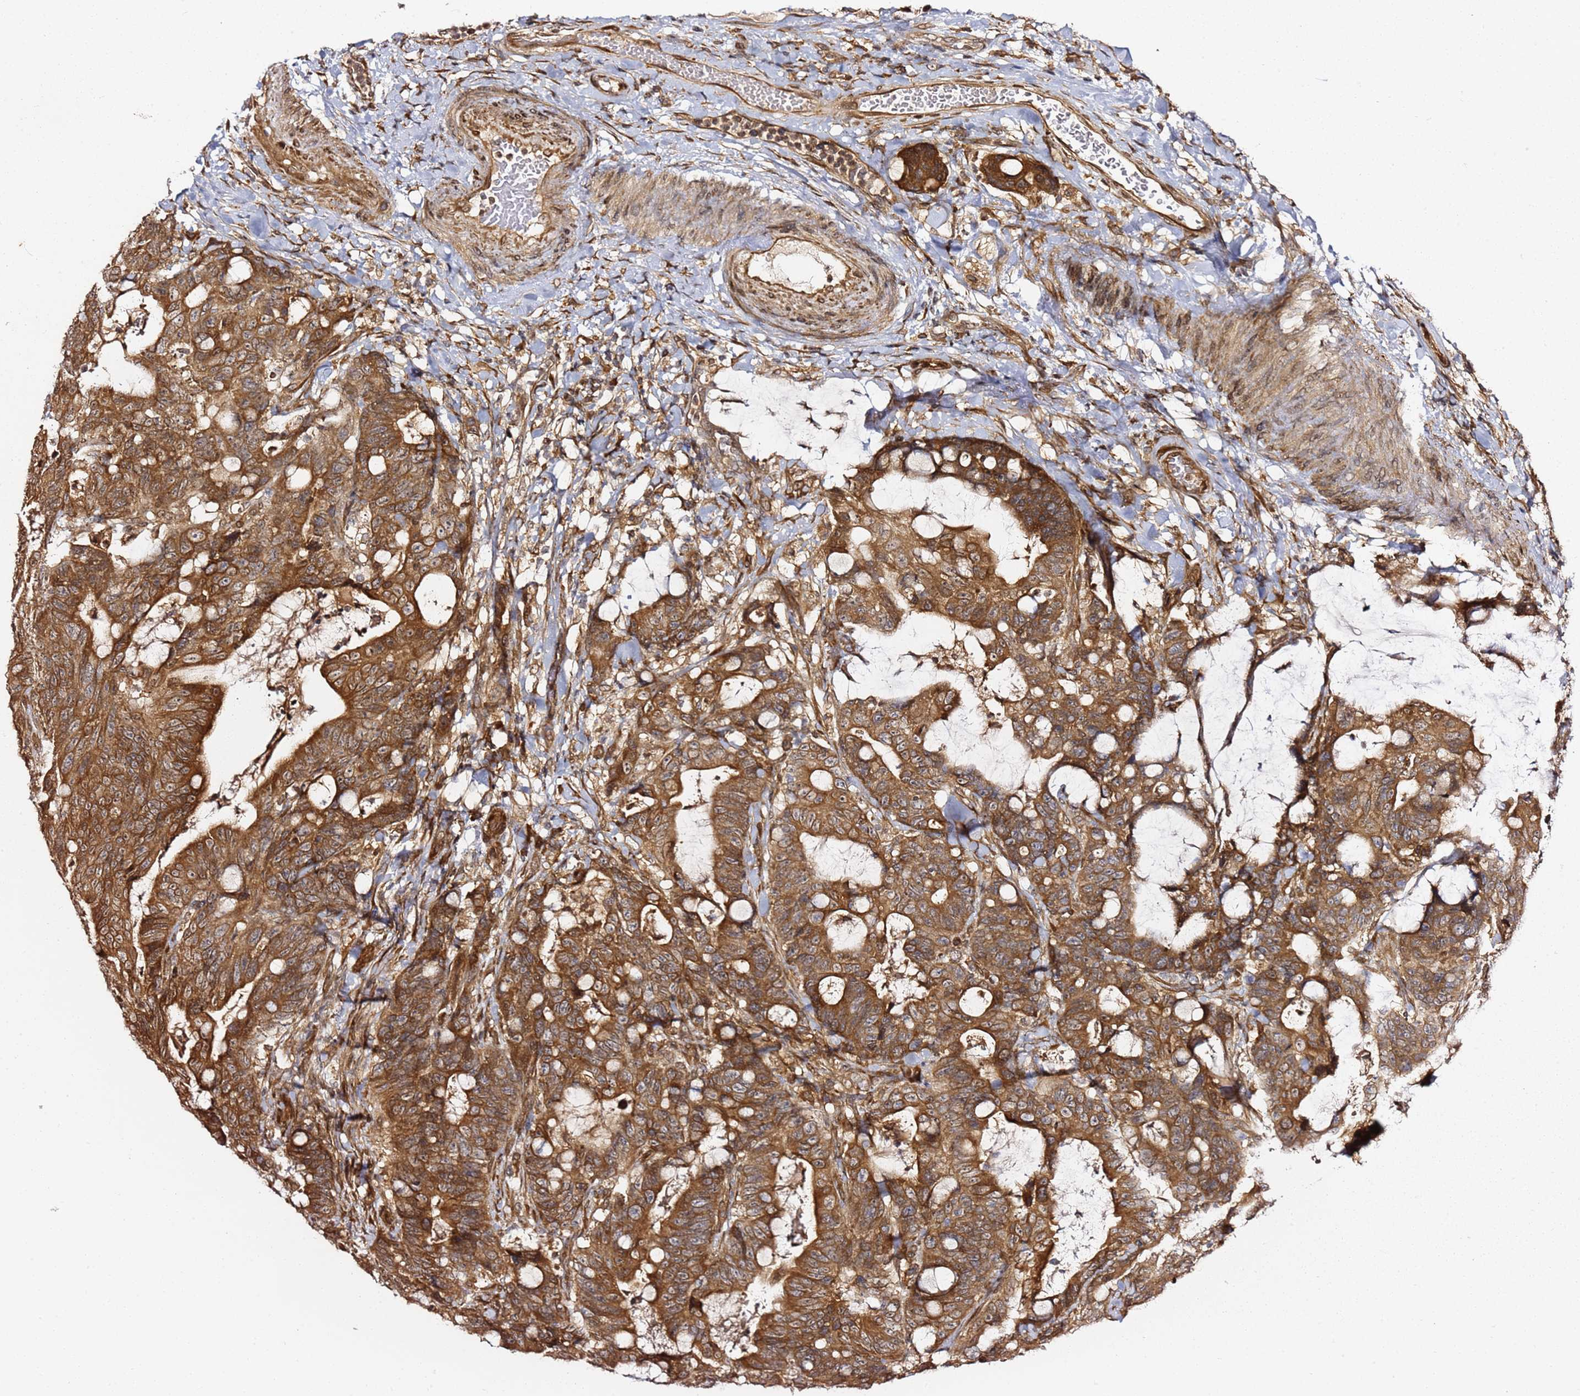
{"staining": {"intensity": "strong", "quantity": ">75%", "location": "cytoplasmic/membranous"}, "tissue": "colorectal cancer", "cell_type": "Tumor cells", "image_type": "cancer", "snomed": [{"axis": "morphology", "description": "Adenocarcinoma, NOS"}, {"axis": "topography", "description": "Colon"}], "caption": "Colorectal cancer tissue shows strong cytoplasmic/membranous expression in about >75% of tumor cells", "gene": "PRKAB2", "patient": {"sex": "female", "age": 82}}